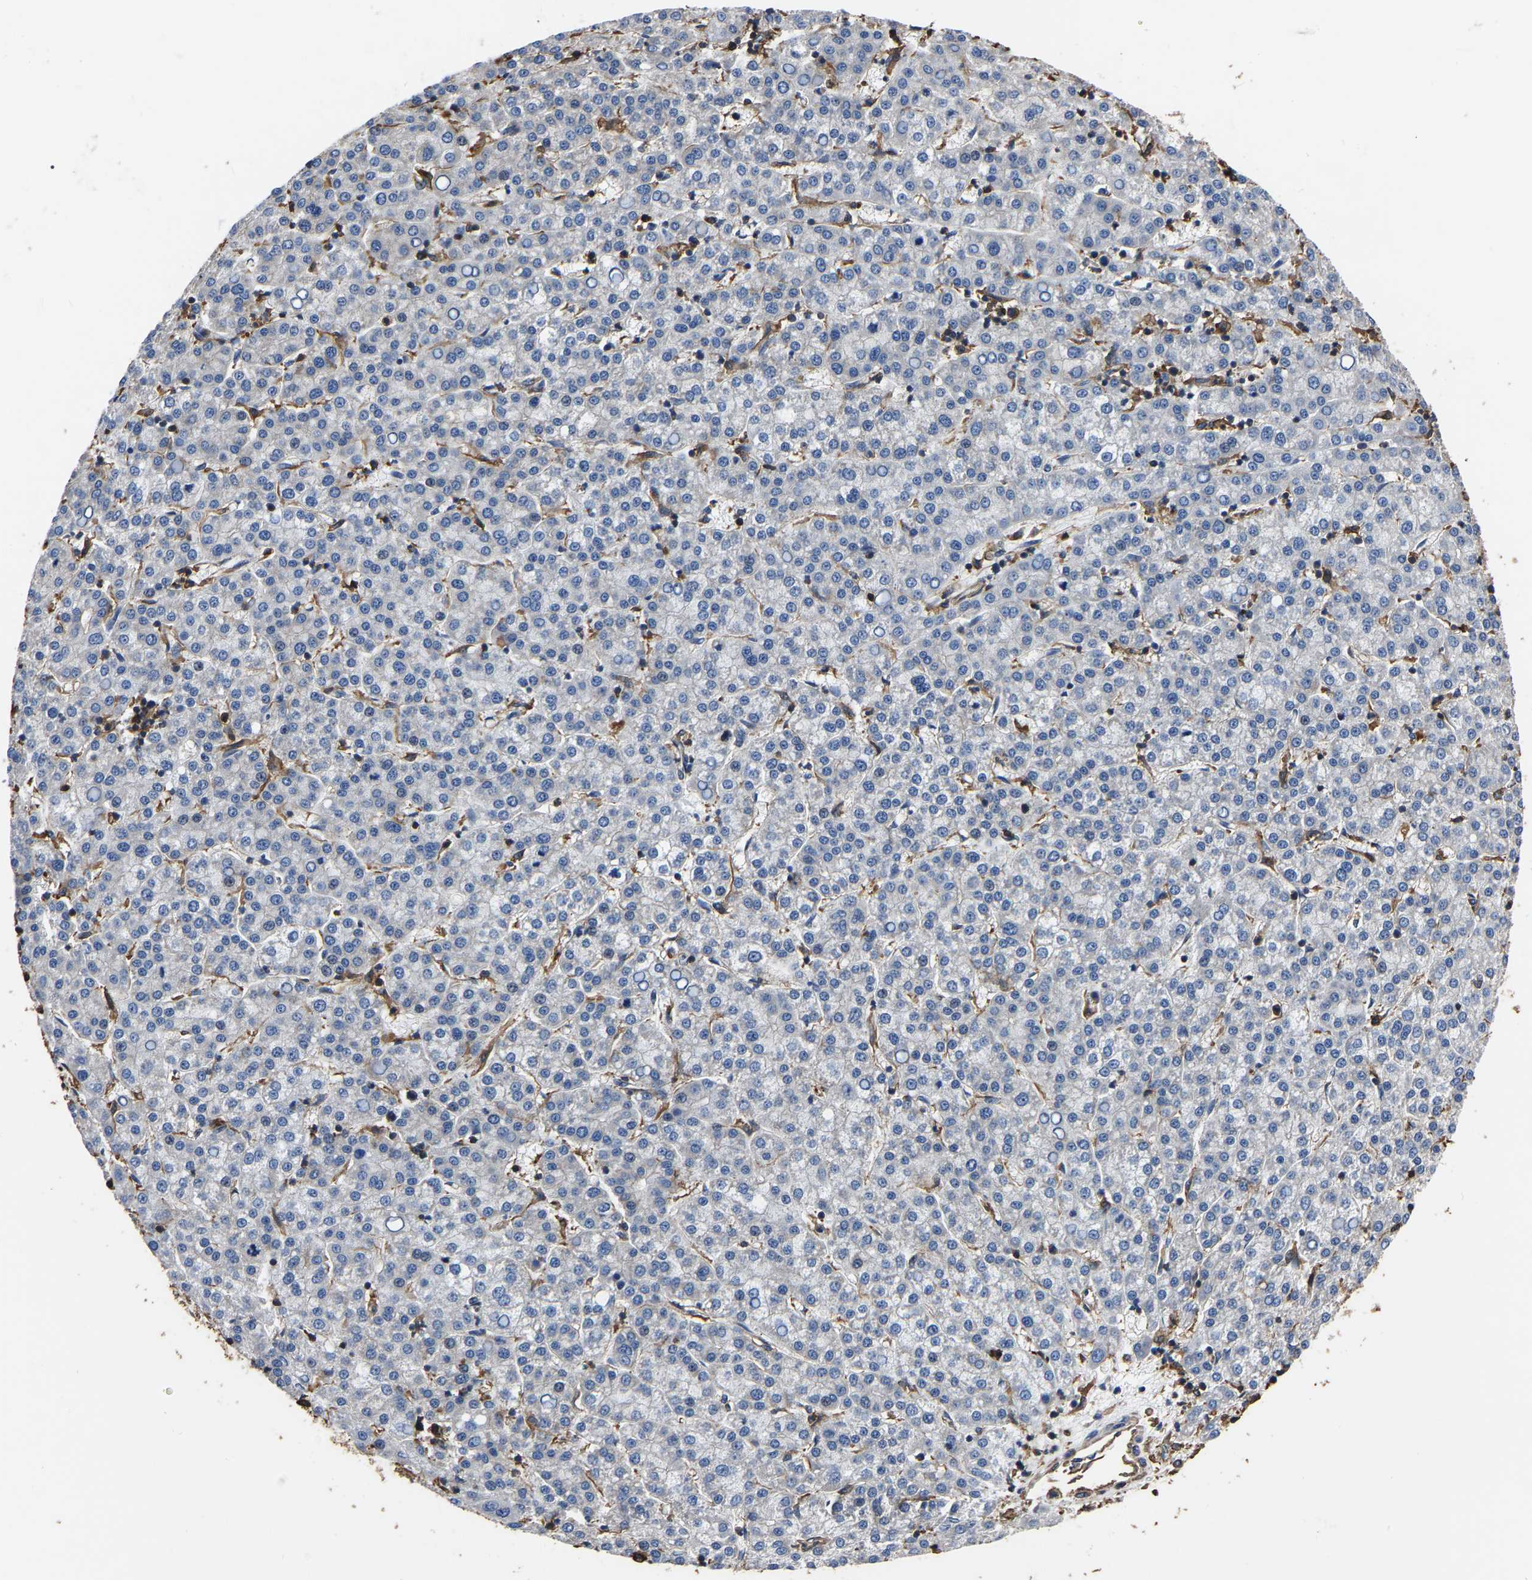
{"staining": {"intensity": "negative", "quantity": "none", "location": "none"}, "tissue": "liver cancer", "cell_type": "Tumor cells", "image_type": "cancer", "snomed": [{"axis": "morphology", "description": "Carcinoma, Hepatocellular, NOS"}, {"axis": "topography", "description": "Liver"}], "caption": "Immunohistochemistry image of neoplastic tissue: human liver cancer (hepatocellular carcinoma) stained with DAB exhibits no significant protein expression in tumor cells.", "gene": "ARMT1", "patient": {"sex": "female", "age": 58}}